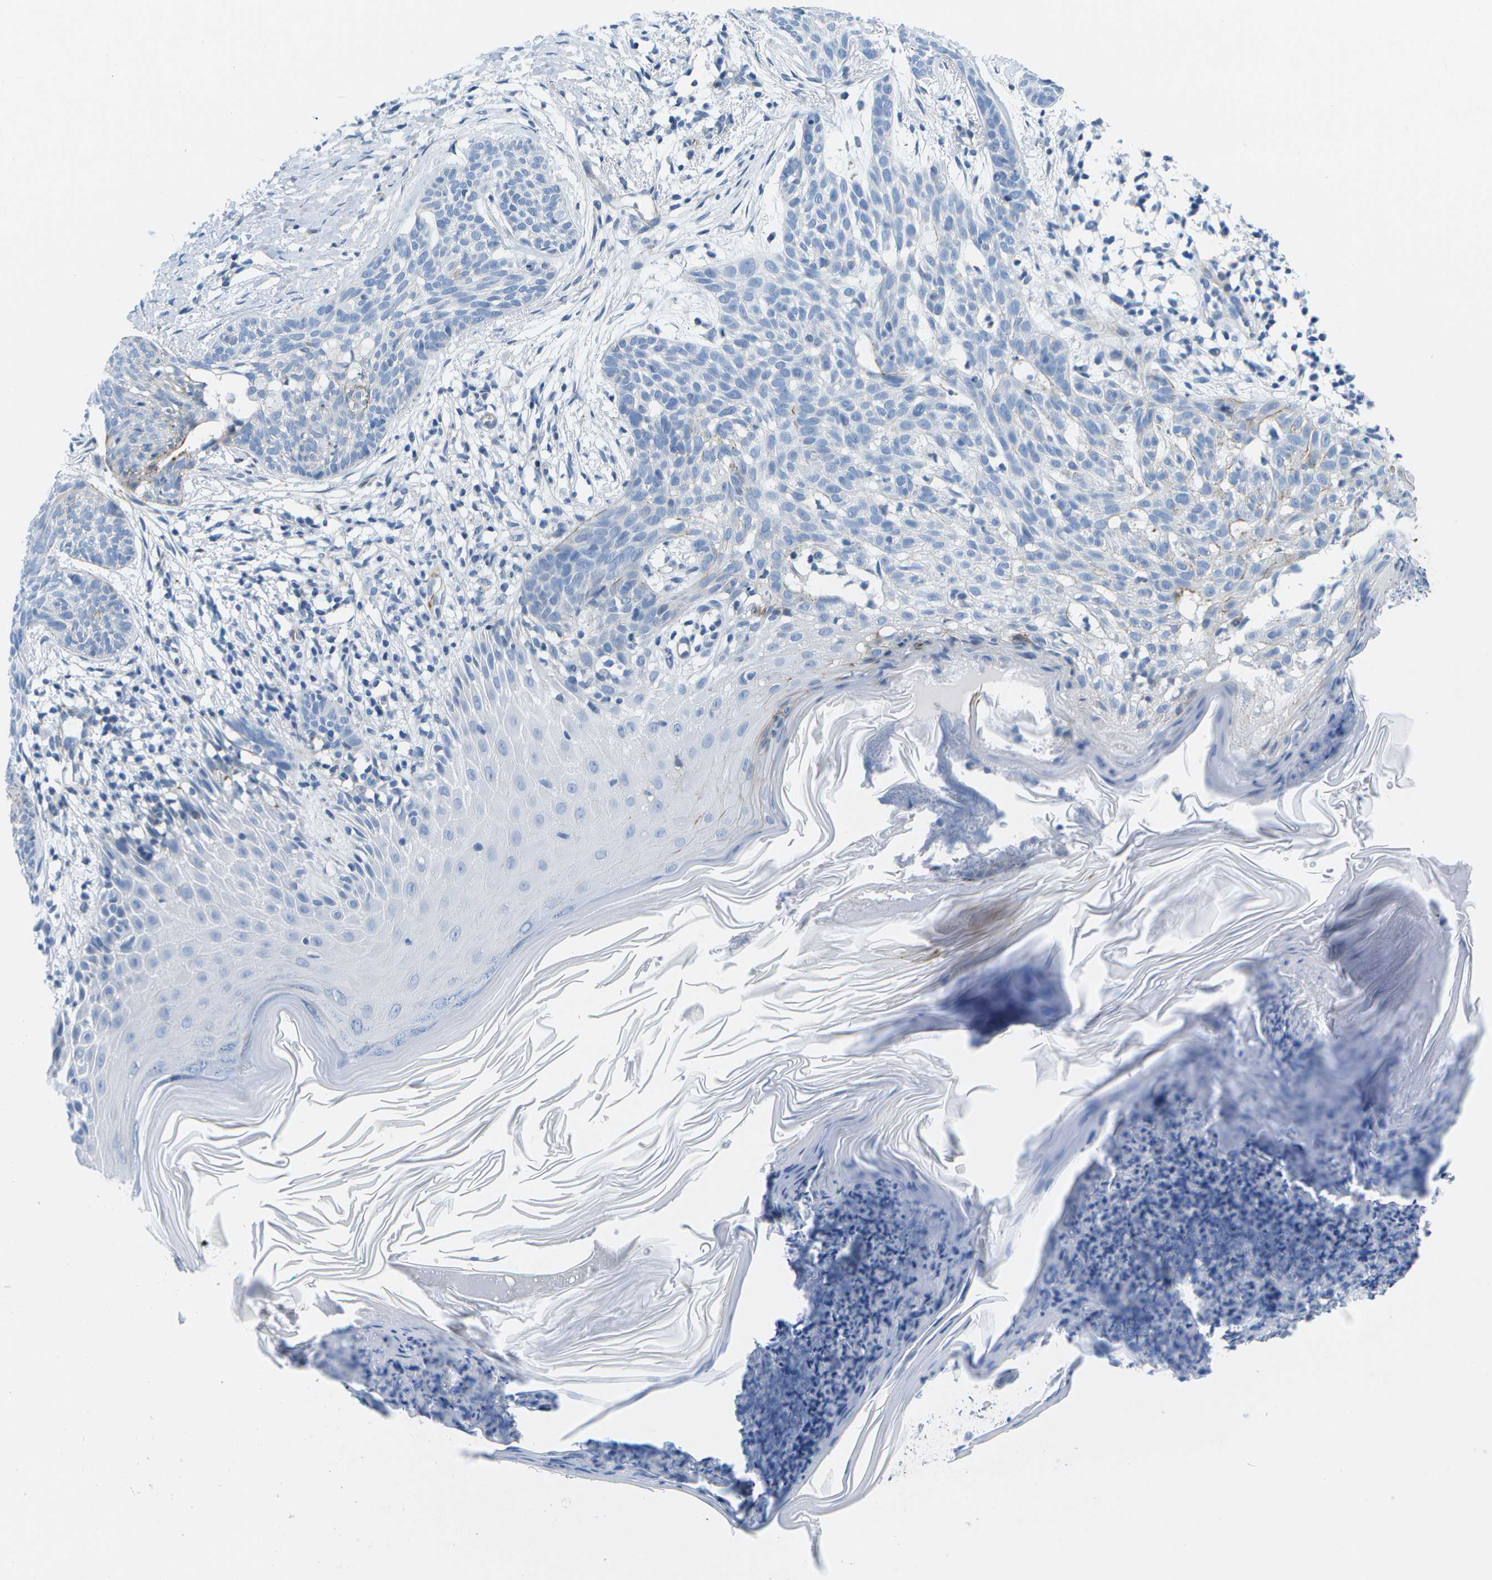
{"staining": {"intensity": "negative", "quantity": "none", "location": "none"}, "tissue": "skin cancer", "cell_type": "Tumor cells", "image_type": "cancer", "snomed": [{"axis": "morphology", "description": "Basal cell carcinoma"}, {"axis": "topography", "description": "Skin"}], "caption": "This is an immunohistochemistry micrograph of human skin cancer (basal cell carcinoma). There is no positivity in tumor cells.", "gene": "ADGRG6", "patient": {"sex": "female", "age": 59}}